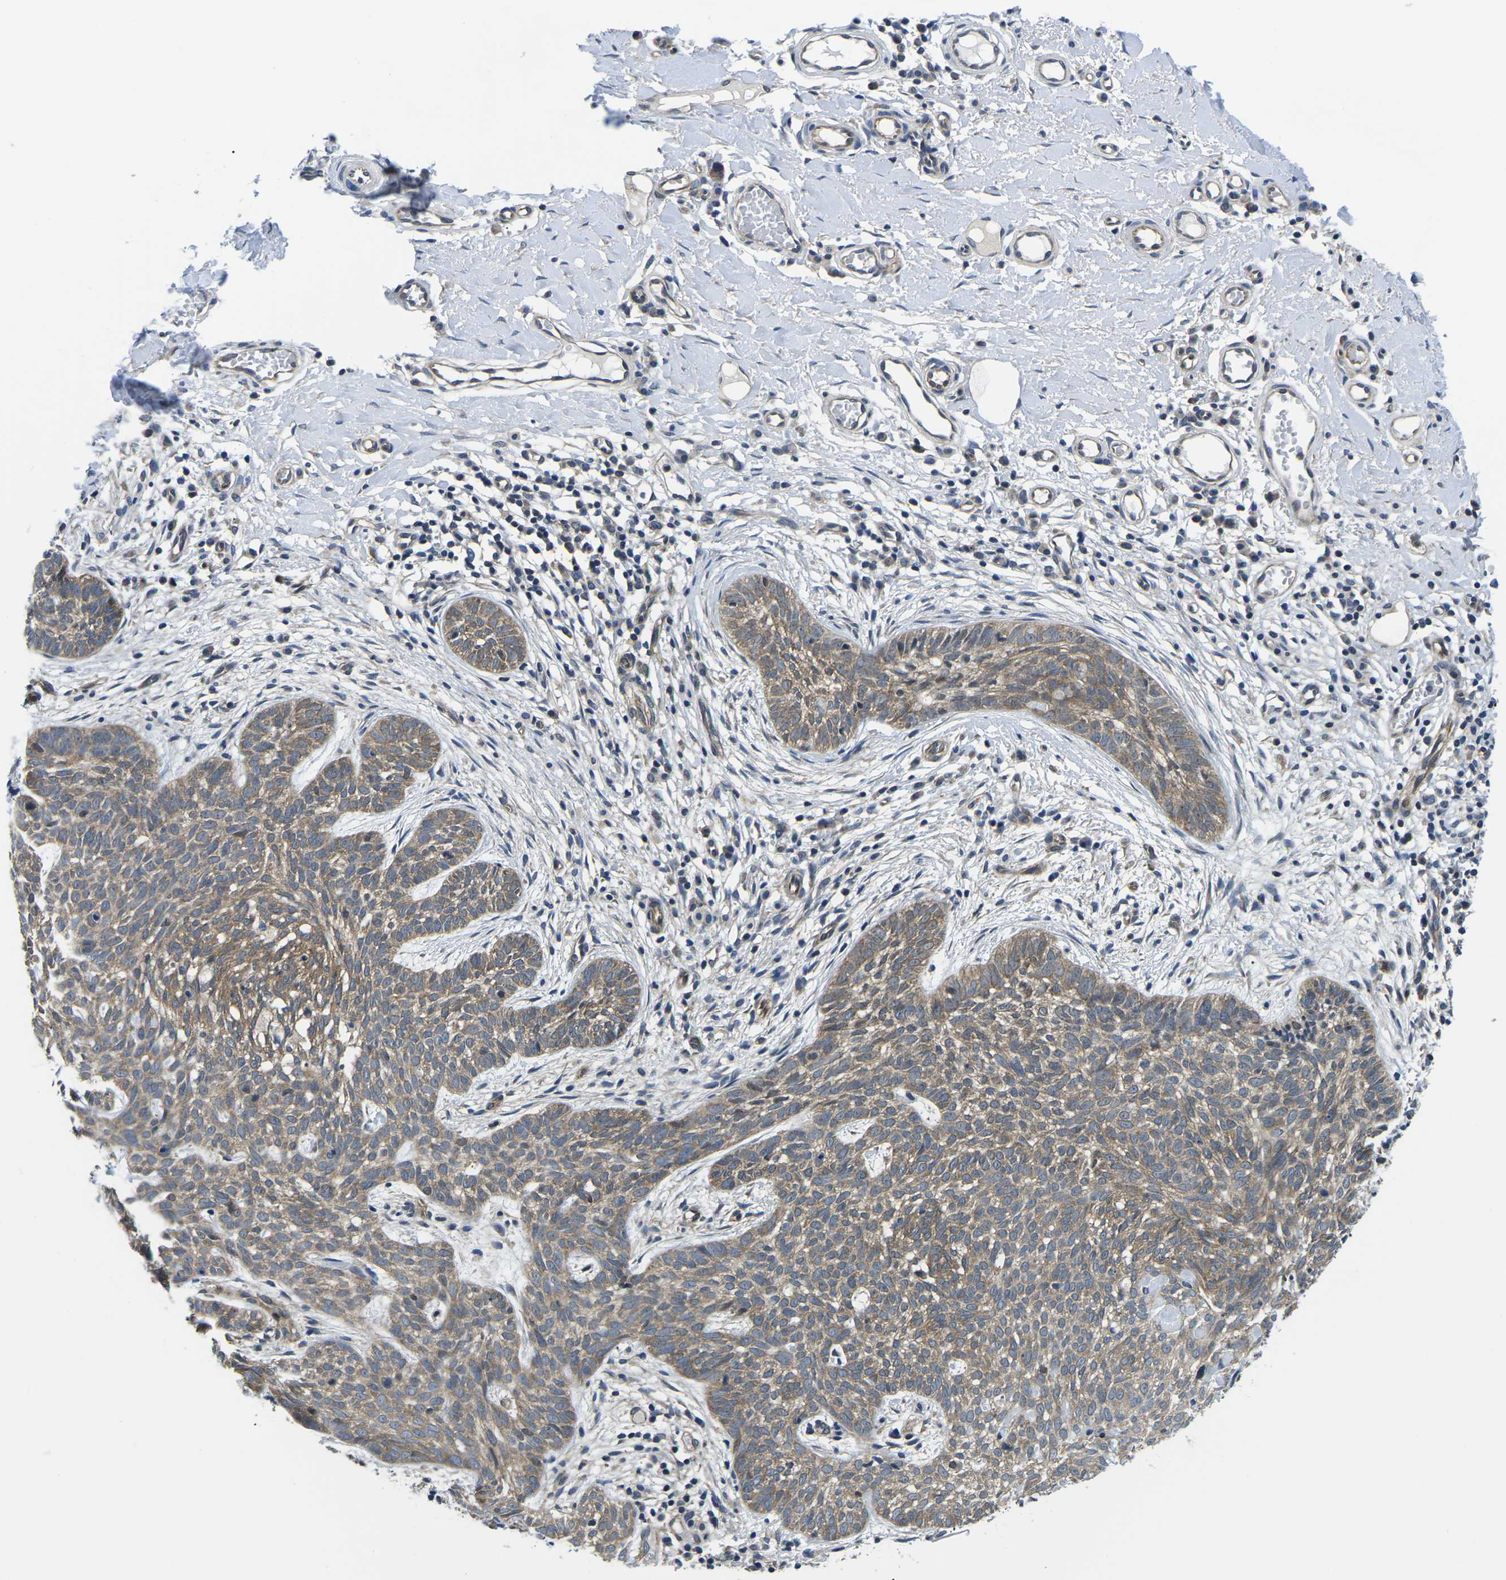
{"staining": {"intensity": "moderate", "quantity": ">75%", "location": "cytoplasmic/membranous"}, "tissue": "skin cancer", "cell_type": "Tumor cells", "image_type": "cancer", "snomed": [{"axis": "morphology", "description": "Basal cell carcinoma"}, {"axis": "topography", "description": "Skin"}], "caption": "Skin cancer (basal cell carcinoma) was stained to show a protein in brown. There is medium levels of moderate cytoplasmic/membranous positivity in about >75% of tumor cells.", "gene": "GSK3B", "patient": {"sex": "female", "age": 59}}